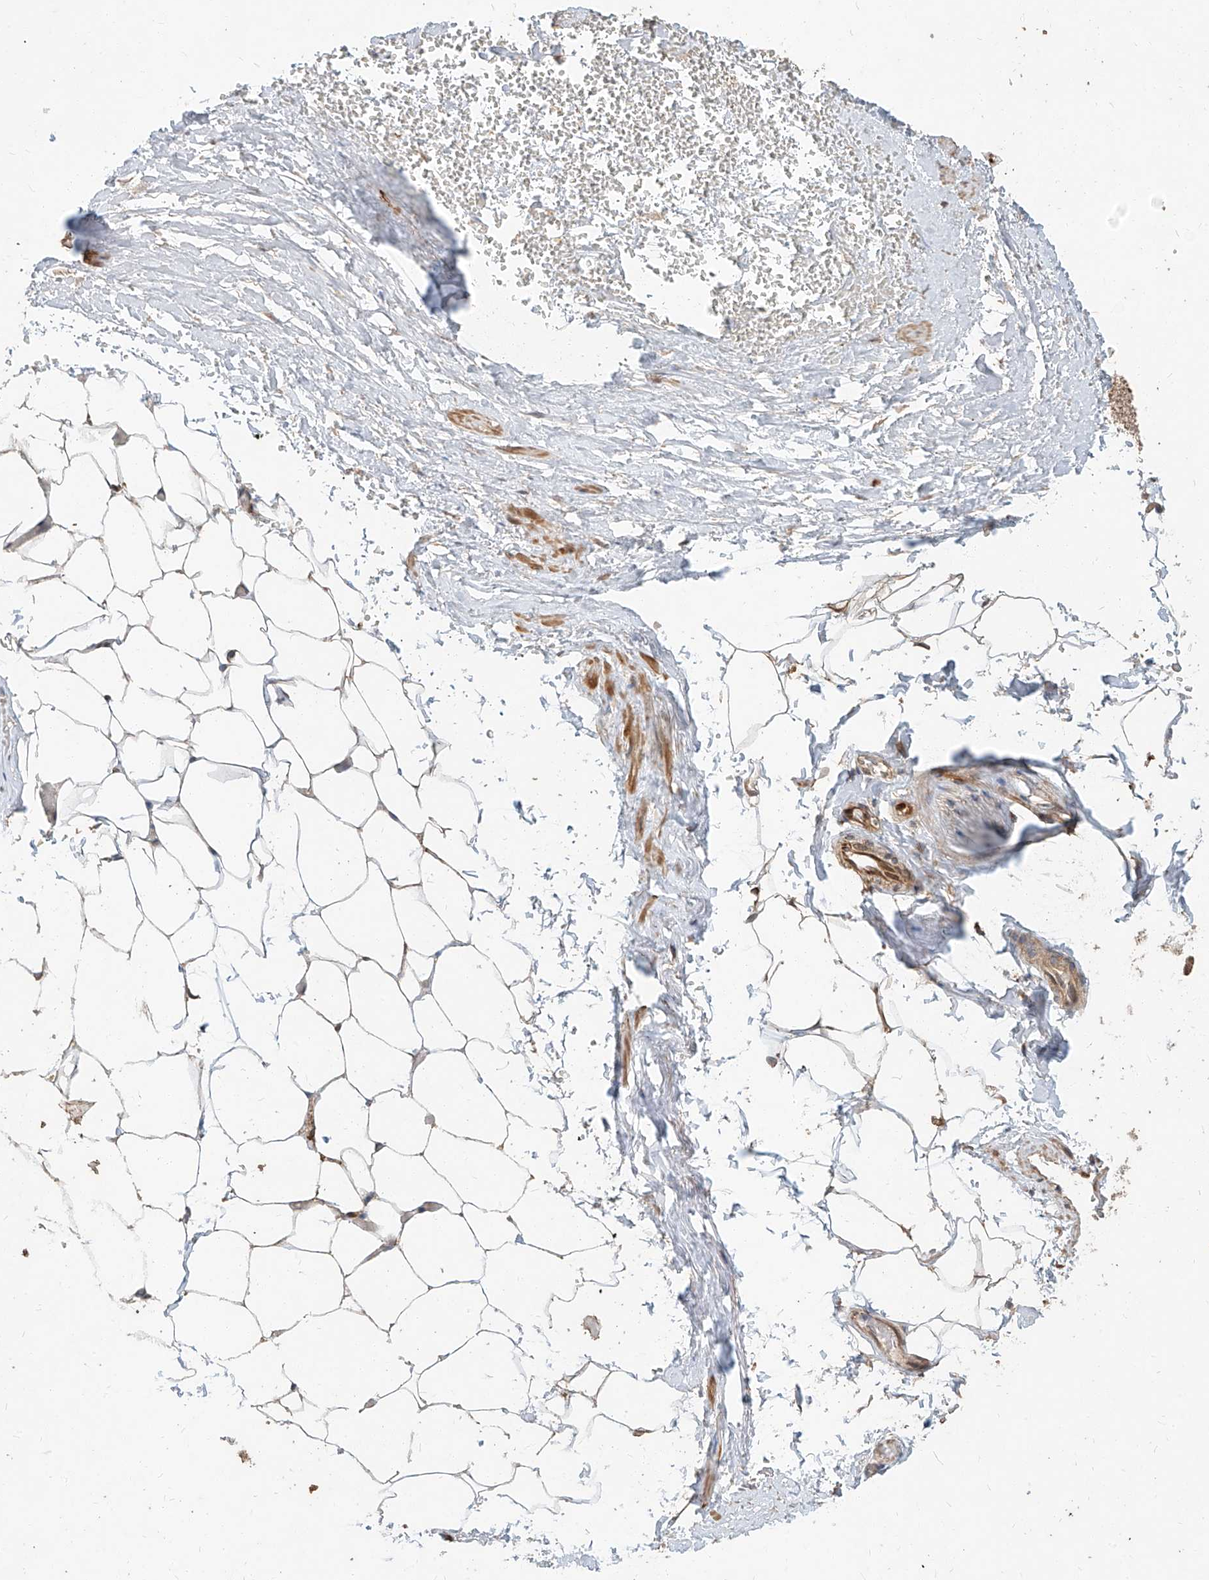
{"staining": {"intensity": "weak", "quantity": "25%-75%", "location": "cytoplasmic/membranous"}, "tissue": "adipose tissue", "cell_type": "Adipocytes", "image_type": "normal", "snomed": [{"axis": "morphology", "description": "Normal tissue, NOS"}, {"axis": "morphology", "description": "Adenocarcinoma, Low grade"}, {"axis": "topography", "description": "Prostate"}, {"axis": "topography", "description": "Peripheral nerve tissue"}], "caption": "A low amount of weak cytoplasmic/membranous staining is appreciated in about 25%-75% of adipocytes in benign adipose tissue.", "gene": "STX19", "patient": {"sex": "male", "age": 63}}